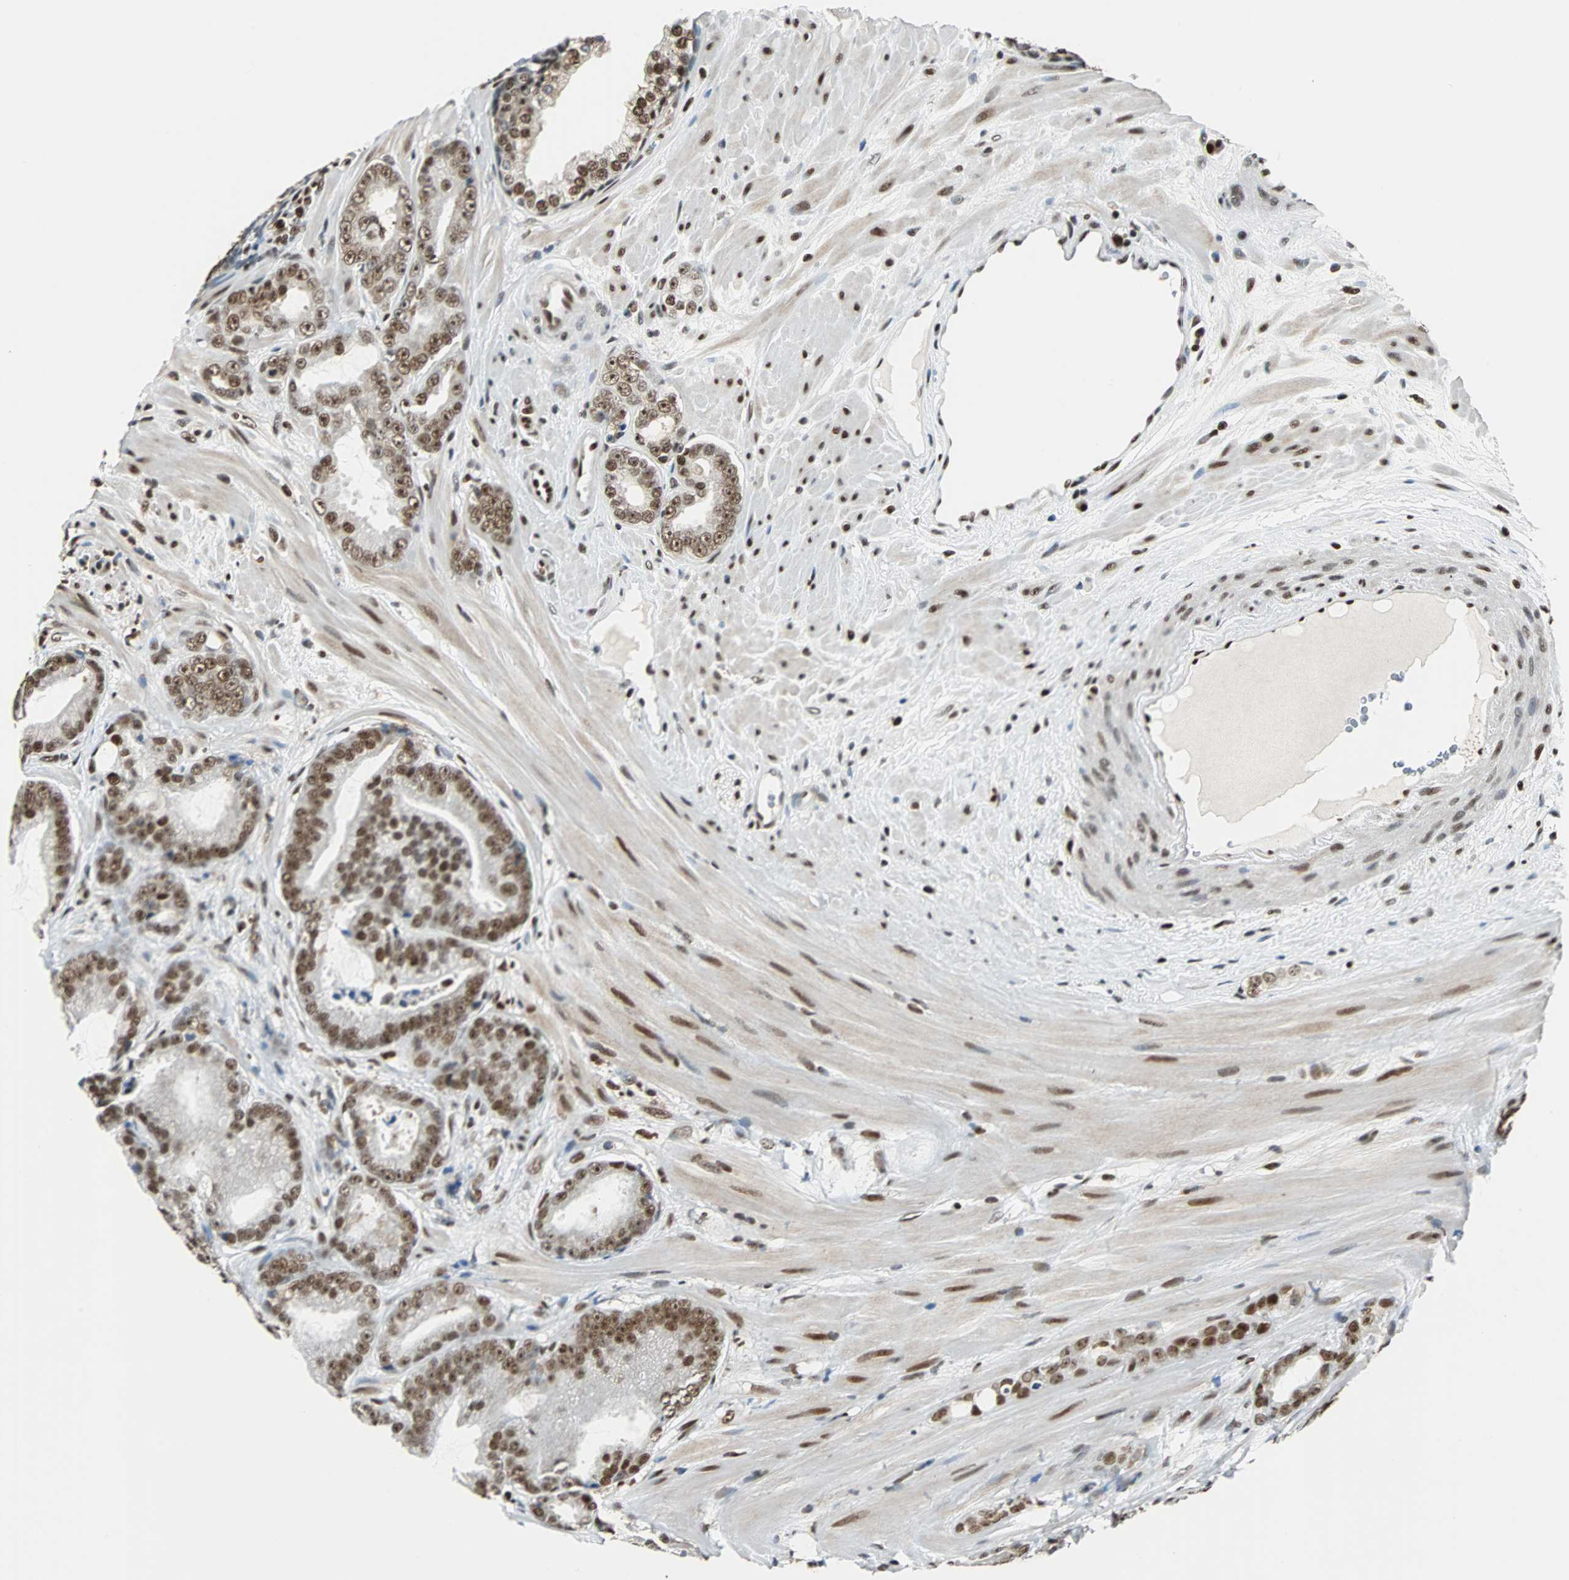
{"staining": {"intensity": "moderate", "quantity": ">75%", "location": "nuclear"}, "tissue": "prostate cancer", "cell_type": "Tumor cells", "image_type": "cancer", "snomed": [{"axis": "morphology", "description": "Adenocarcinoma, Low grade"}, {"axis": "topography", "description": "Prostate"}], "caption": "Prostate low-grade adenocarcinoma stained for a protein (brown) exhibits moderate nuclear positive positivity in approximately >75% of tumor cells.", "gene": "XRCC4", "patient": {"sex": "male", "age": 58}}